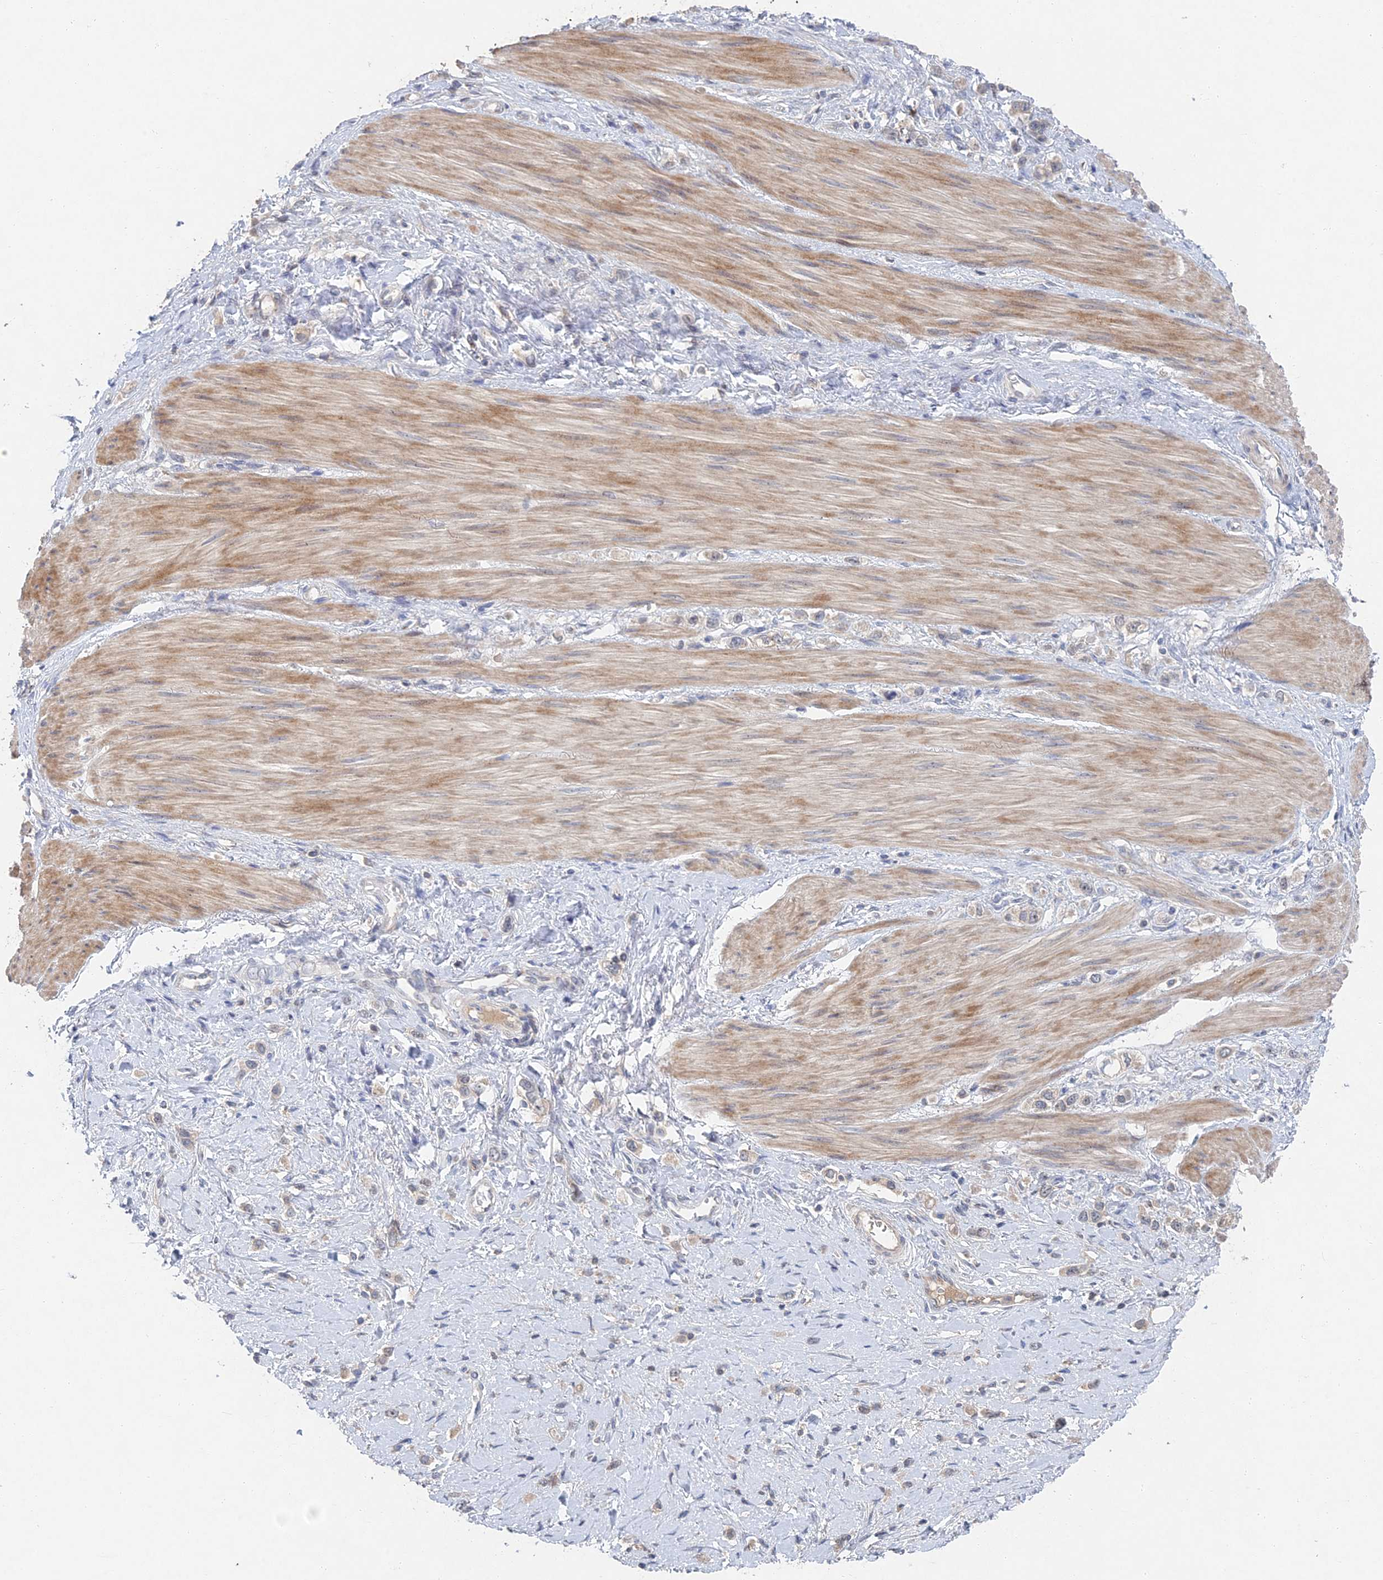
{"staining": {"intensity": "weak", "quantity": "<25%", "location": "cytoplasmic/membranous"}, "tissue": "stomach cancer", "cell_type": "Tumor cells", "image_type": "cancer", "snomed": [{"axis": "morphology", "description": "Adenocarcinoma, NOS"}, {"axis": "topography", "description": "Stomach"}], "caption": "Immunohistochemistry micrograph of neoplastic tissue: human stomach cancer stained with DAB exhibits no significant protein positivity in tumor cells. (Immunohistochemistry, brightfield microscopy, high magnification).", "gene": "GNA15", "patient": {"sex": "female", "age": 65}}